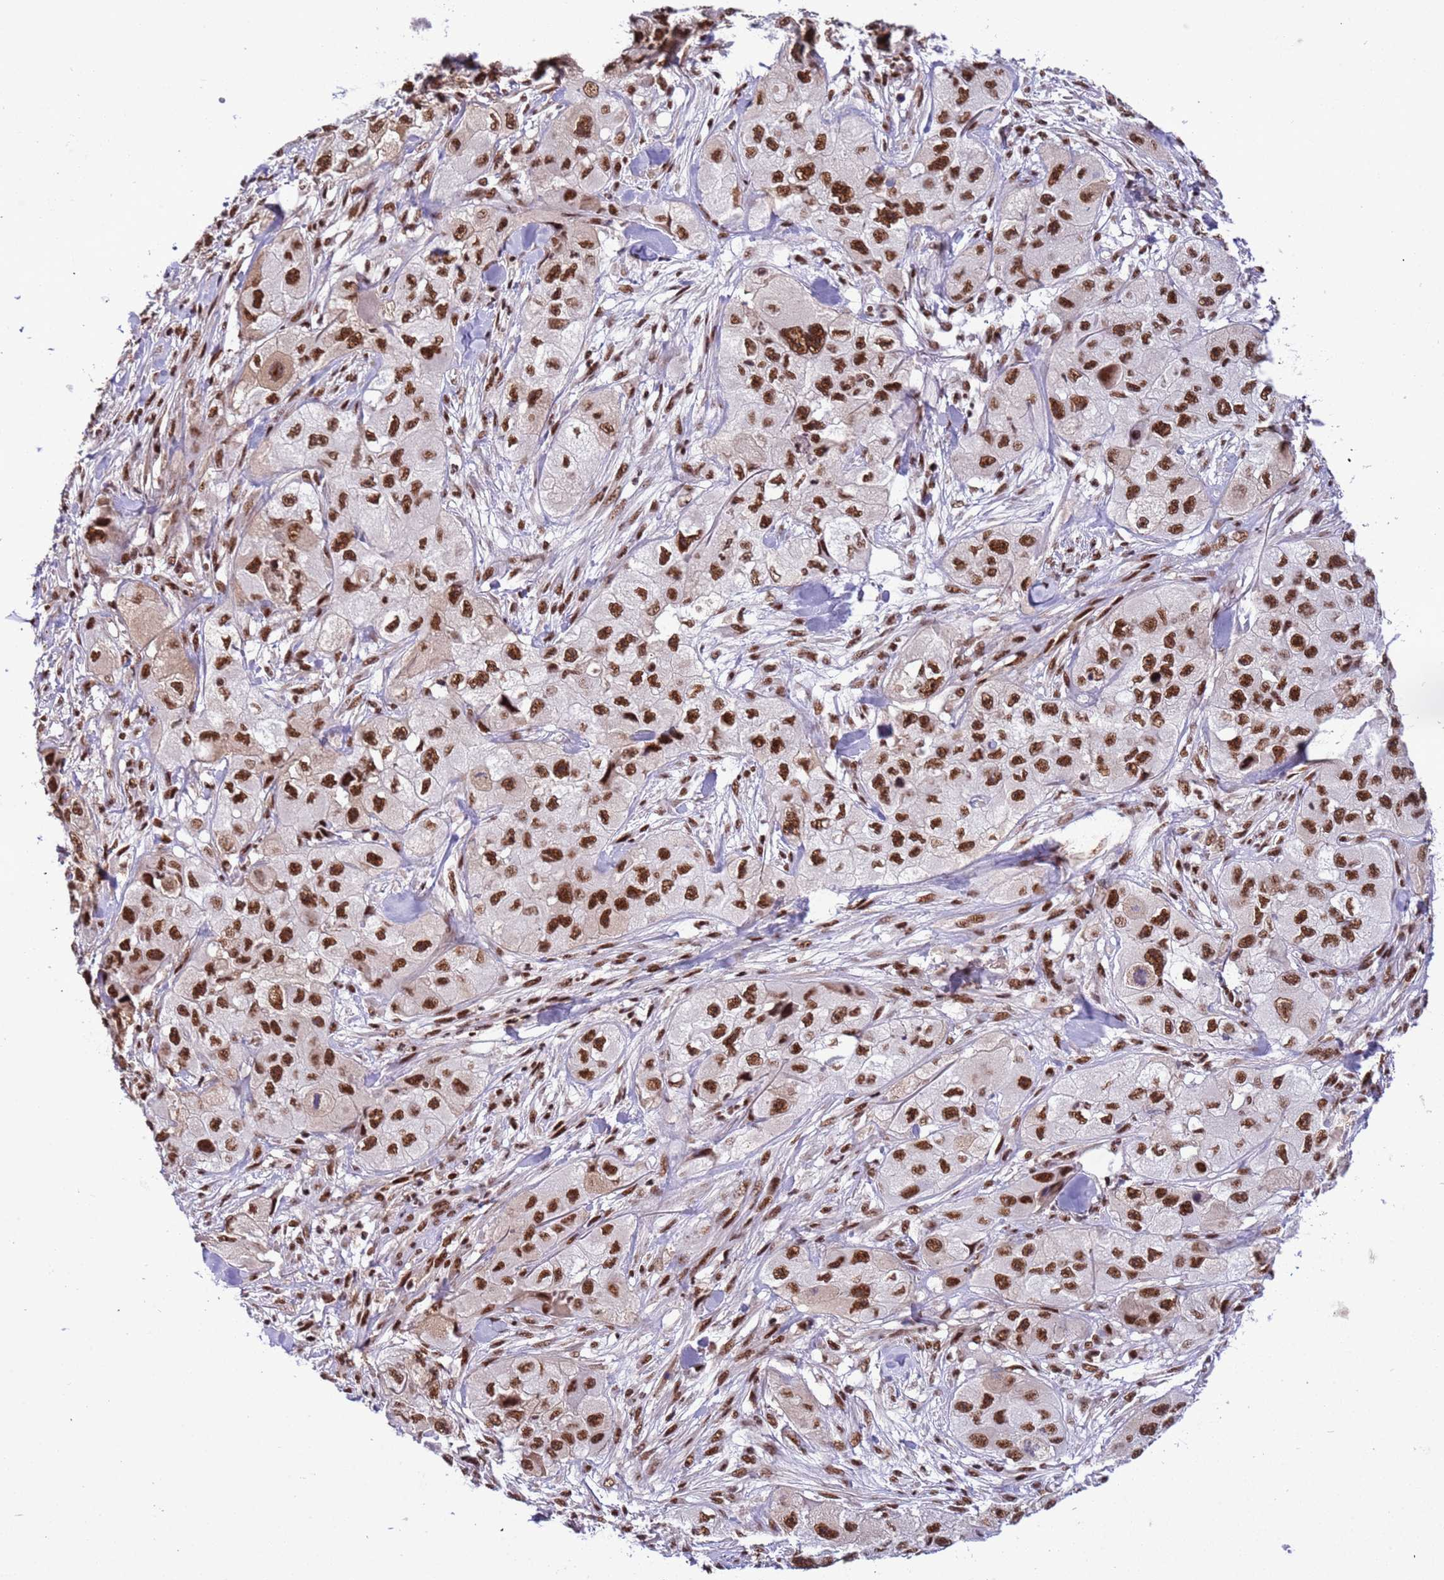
{"staining": {"intensity": "strong", "quantity": ">75%", "location": "nuclear"}, "tissue": "skin cancer", "cell_type": "Tumor cells", "image_type": "cancer", "snomed": [{"axis": "morphology", "description": "Squamous cell carcinoma, NOS"}, {"axis": "topography", "description": "Skin"}, {"axis": "topography", "description": "Subcutis"}], "caption": "Protein analysis of skin cancer (squamous cell carcinoma) tissue demonstrates strong nuclear expression in approximately >75% of tumor cells.", "gene": "SRRT", "patient": {"sex": "male", "age": 73}}